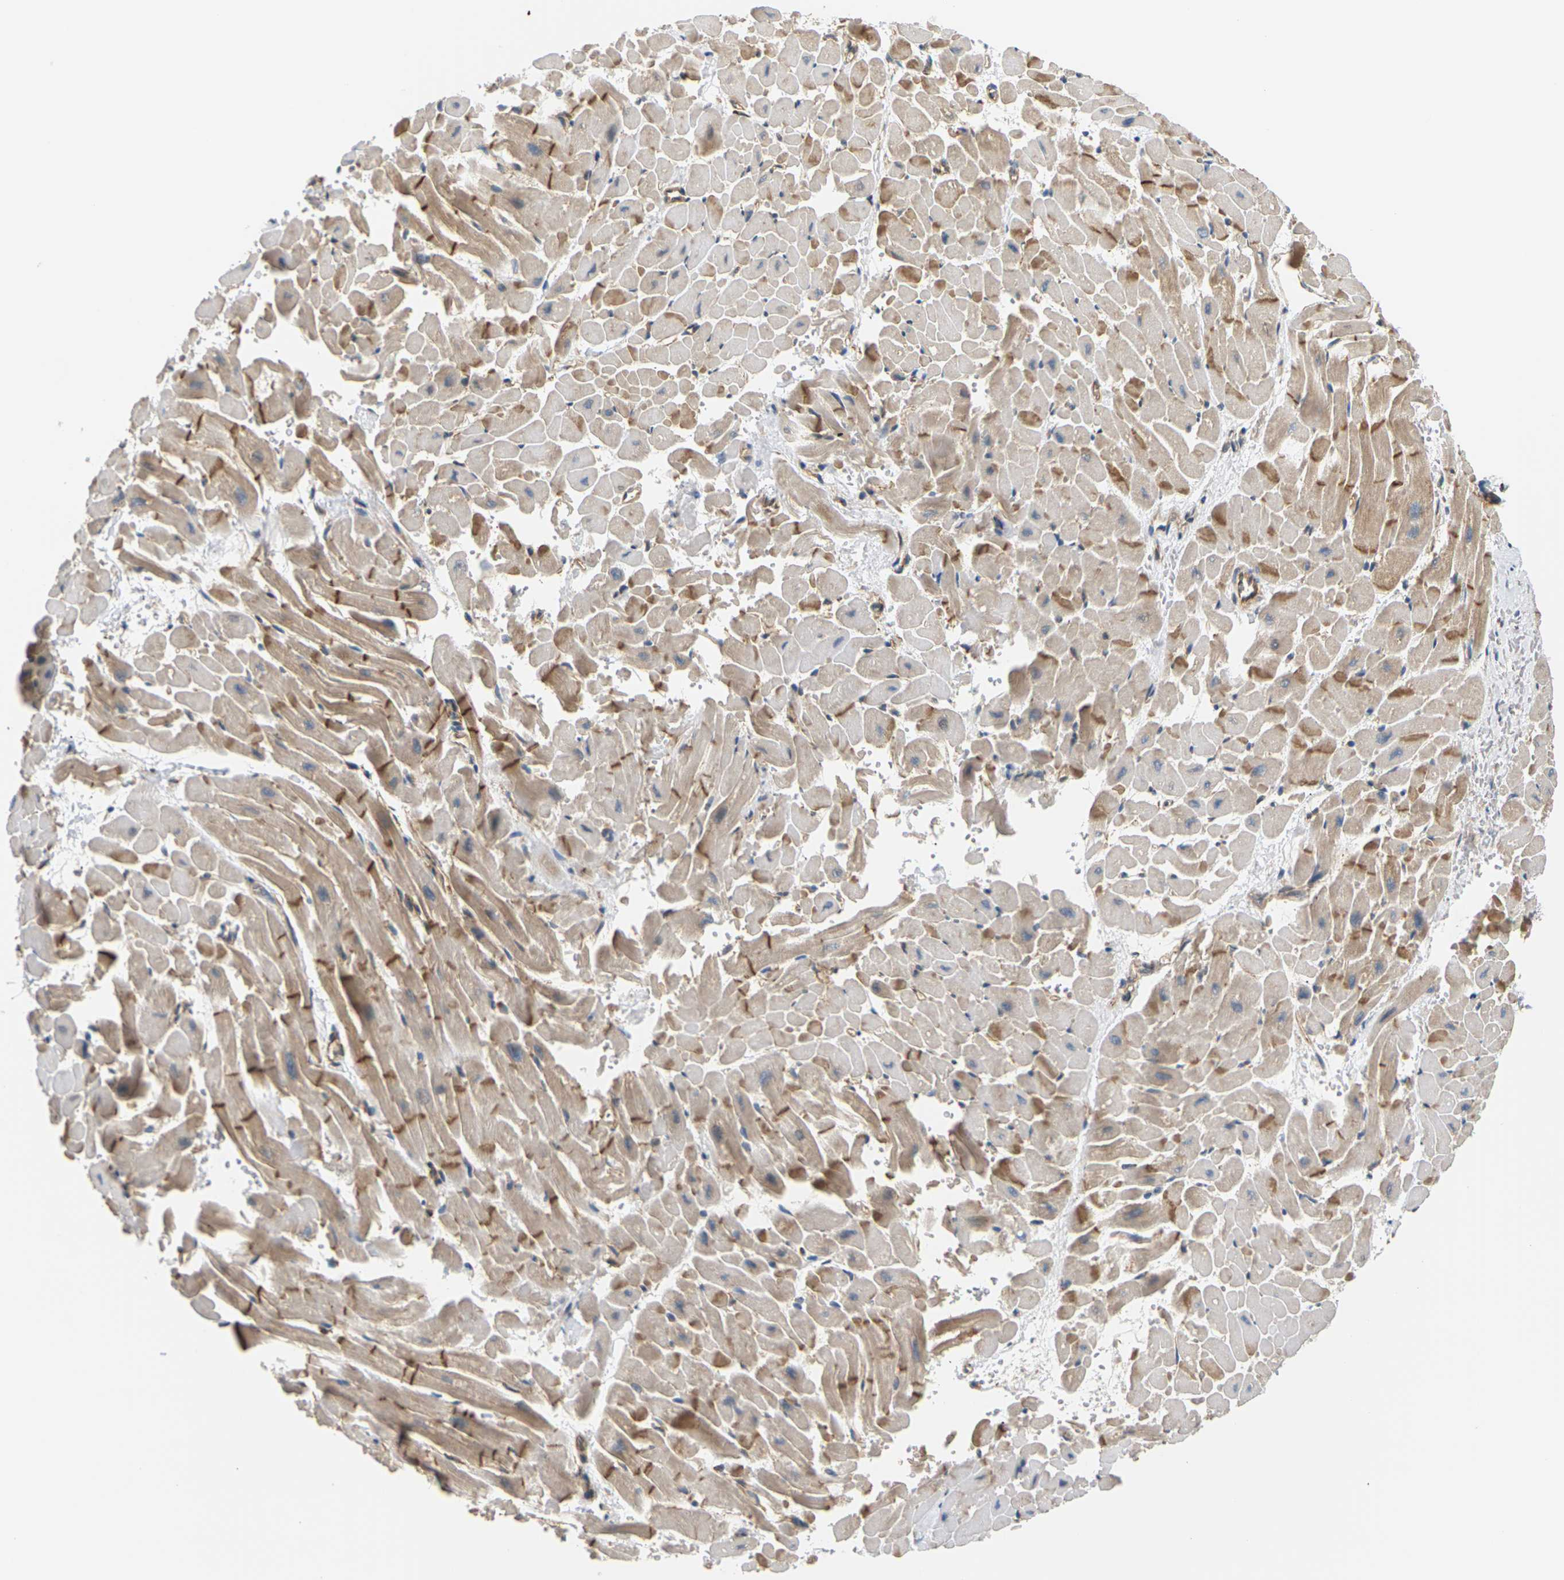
{"staining": {"intensity": "moderate", "quantity": ">75%", "location": "cytoplasmic/membranous"}, "tissue": "heart muscle", "cell_type": "Cardiomyocytes", "image_type": "normal", "snomed": [{"axis": "morphology", "description": "Normal tissue, NOS"}, {"axis": "topography", "description": "Heart"}], "caption": "Cardiomyocytes exhibit medium levels of moderate cytoplasmic/membranous expression in approximately >75% of cells in normal heart muscle.", "gene": "PCDHB4", "patient": {"sex": "male", "age": 45}}